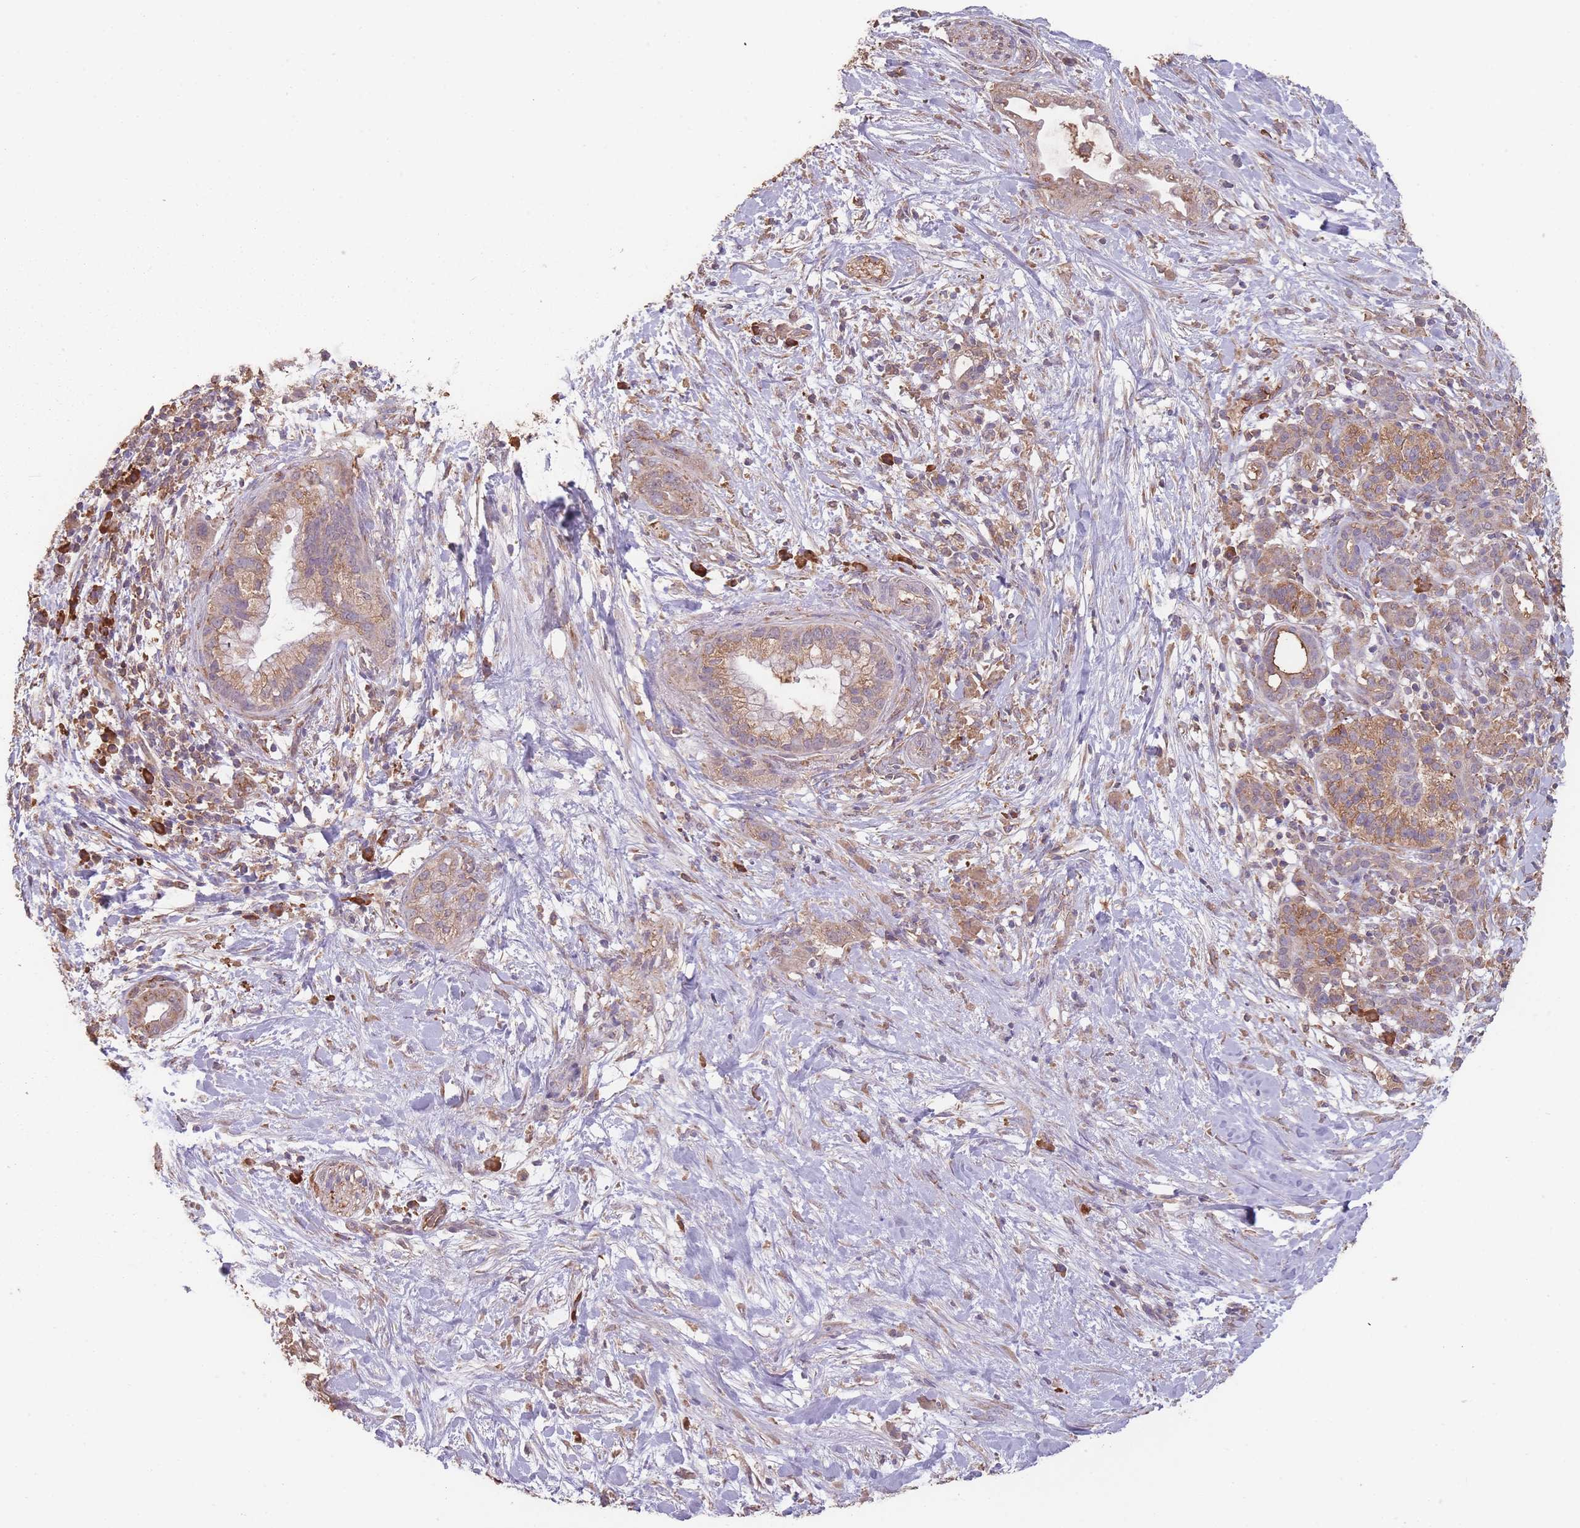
{"staining": {"intensity": "moderate", "quantity": ">75%", "location": "cytoplasmic/membranous"}, "tissue": "pancreatic cancer", "cell_type": "Tumor cells", "image_type": "cancer", "snomed": [{"axis": "morphology", "description": "Adenocarcinoma, NOS"}, {"axis": "topography", "description": "Pancreas"}], "caption": "Tumor cells display moderate cytoplasmic/membranous expression in approximately >75% of cells in pancreatic adenocarcinoma.", "gene": "SANBR", "patient": {"sex": "male", "age": 44}}